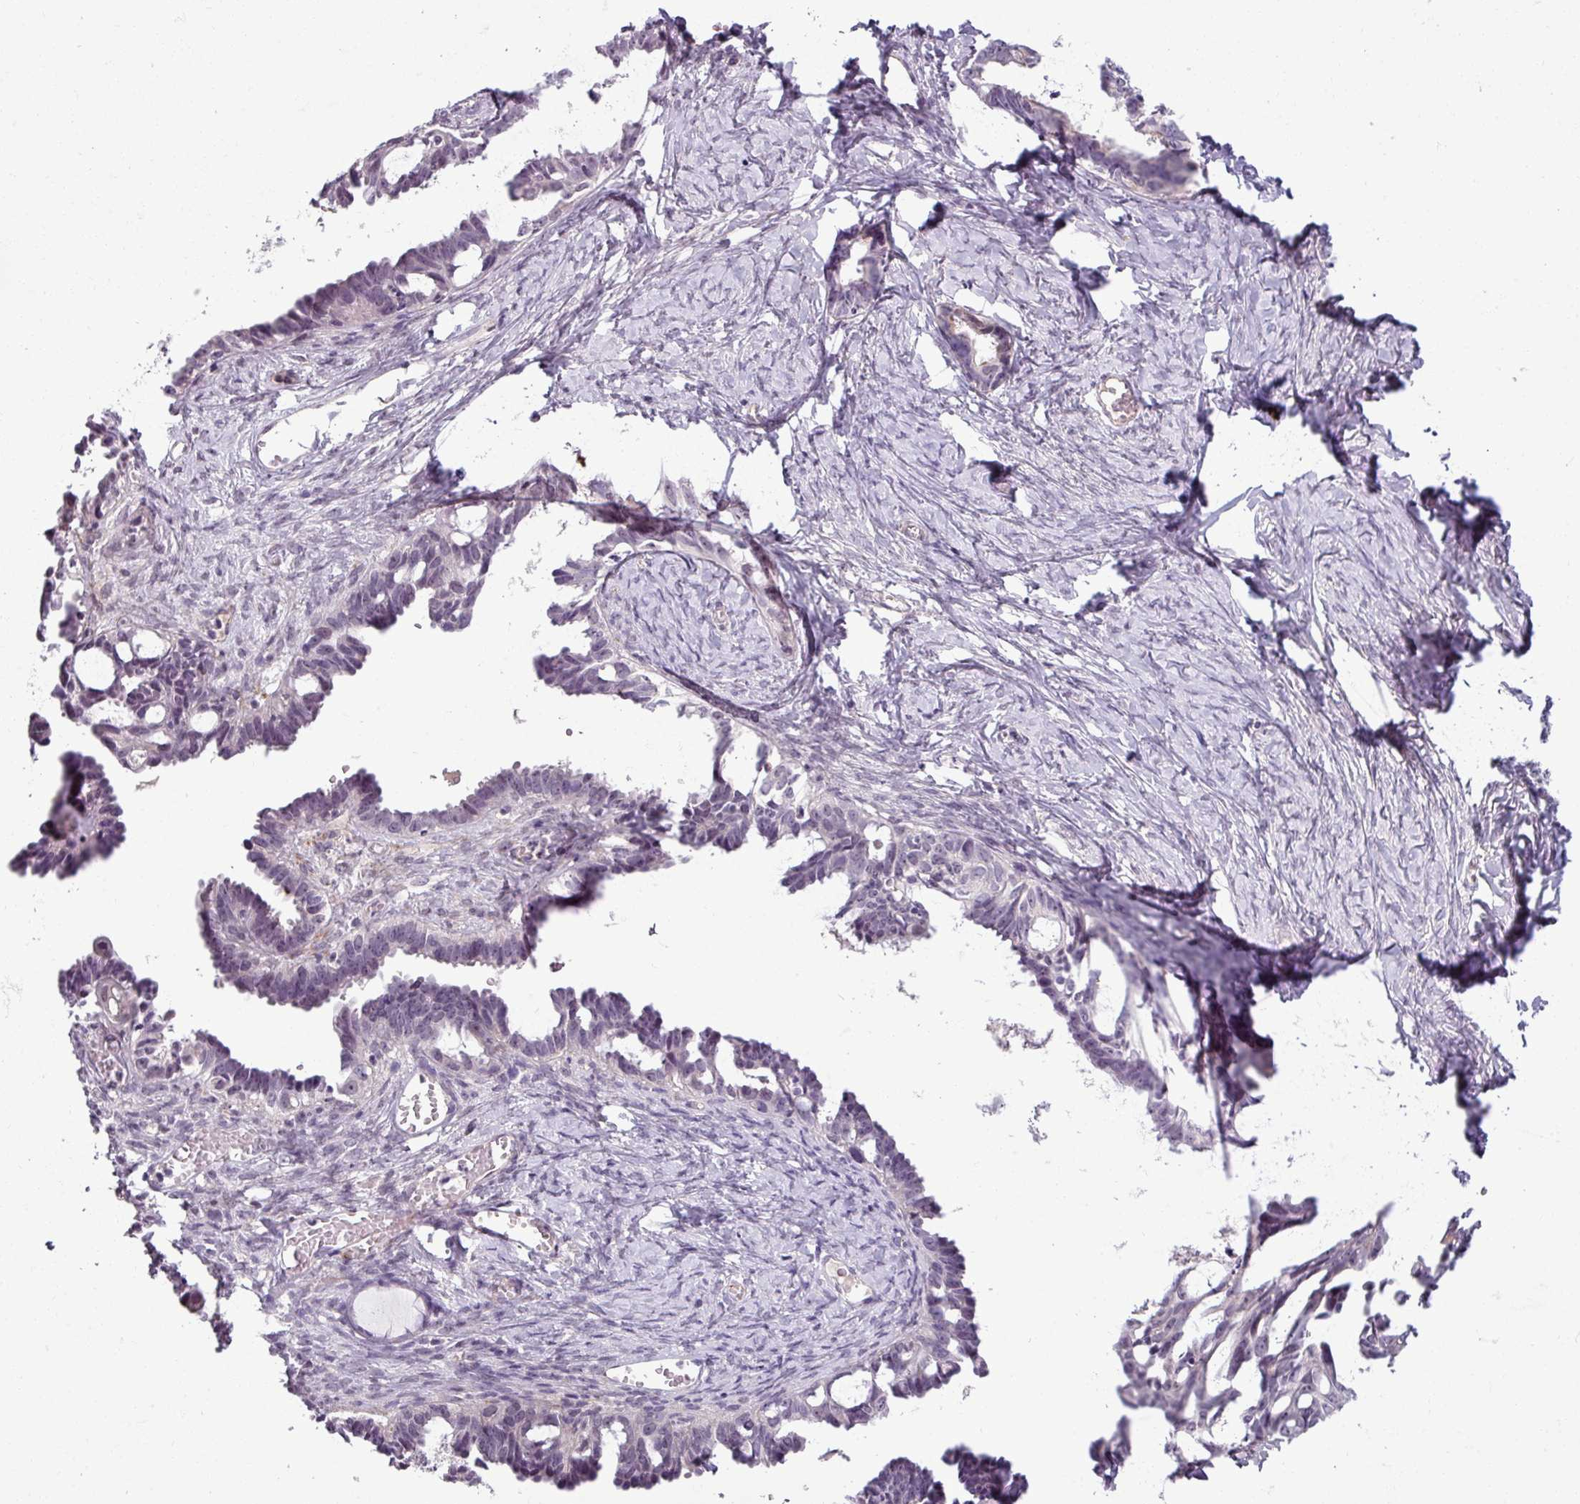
{"staining": {"intensity": "weak", "quantity": "<25%", "location": "nuclear"}, "tissue": "ovarian cancer", "cell_type": "Tumor cells", "image_type": "cancer", "snomed": [{"axis": "morphology", "description": "Cystadenocarcinoma, serous, NOS"}, {"axis": "topography", "description": "Ovary"}], "caption": "Histopathology image shows no significant protein positivity in tumor cells of ovarian serous cystadenocarcinoma. (Brightfield microscopy of DAB IHC at high magnification).", "gene": "UVSSA", "patient": {"sex": "female", "age": 69}}